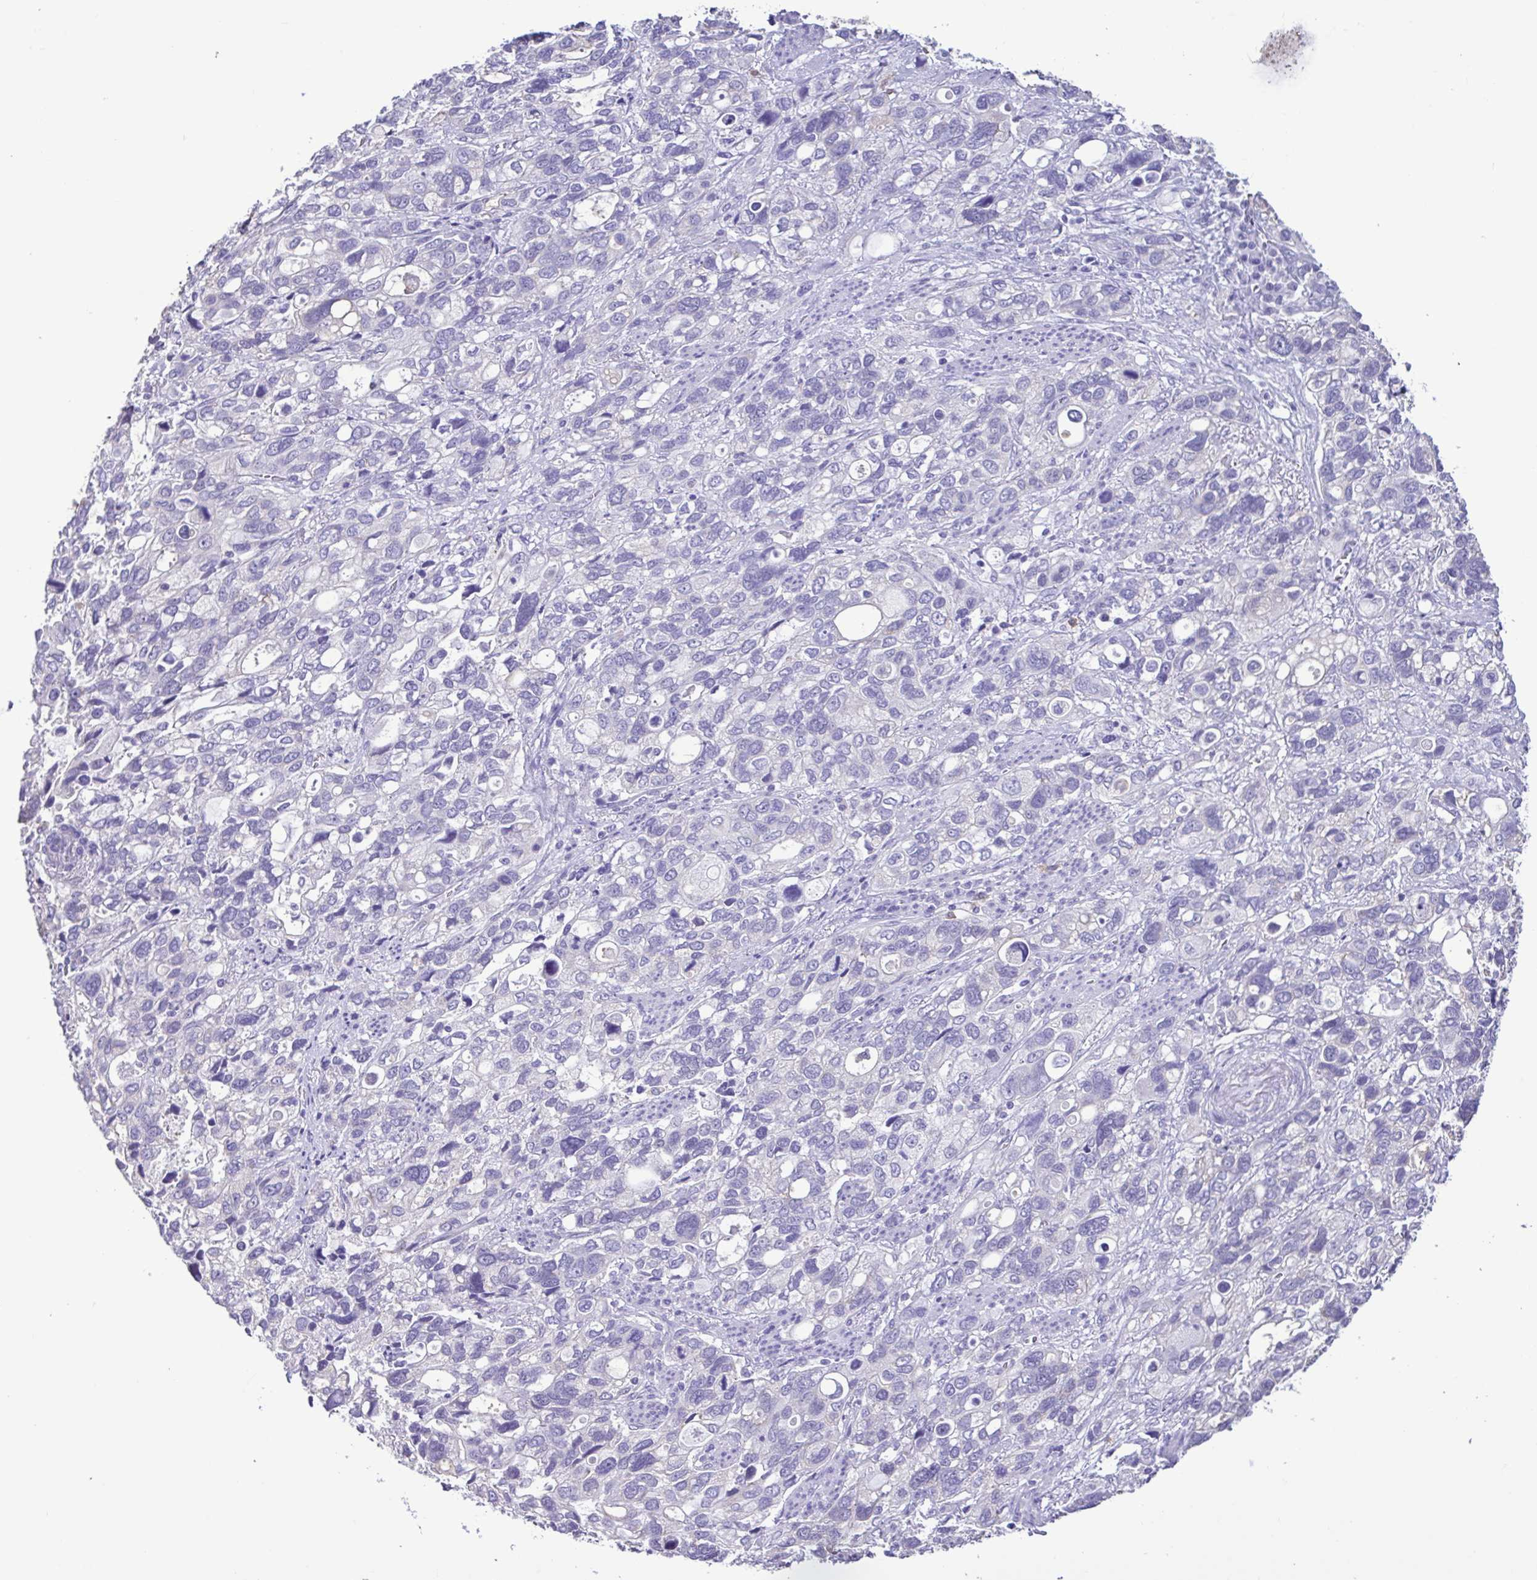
{"staining": {"intensity": "negative", "quantity": "none", "location": "none"}, "tissue": "stomach cancer", "cell_type": "Tumor cells", "image_type": "cancer", "snomed": [{"axis": "morphology", "description": "Adenocarcinoma, NOS"}, {"axis": "topography", "description": "Stomach, upper"}], "caption": "DAB immunohistochemical staining of human stomach cancer exhibits no significant expression in tumor cells. (DAB IHC, high magnification).", "gene": "CBY2", "patient": {"sex": "female", "age": 81}}